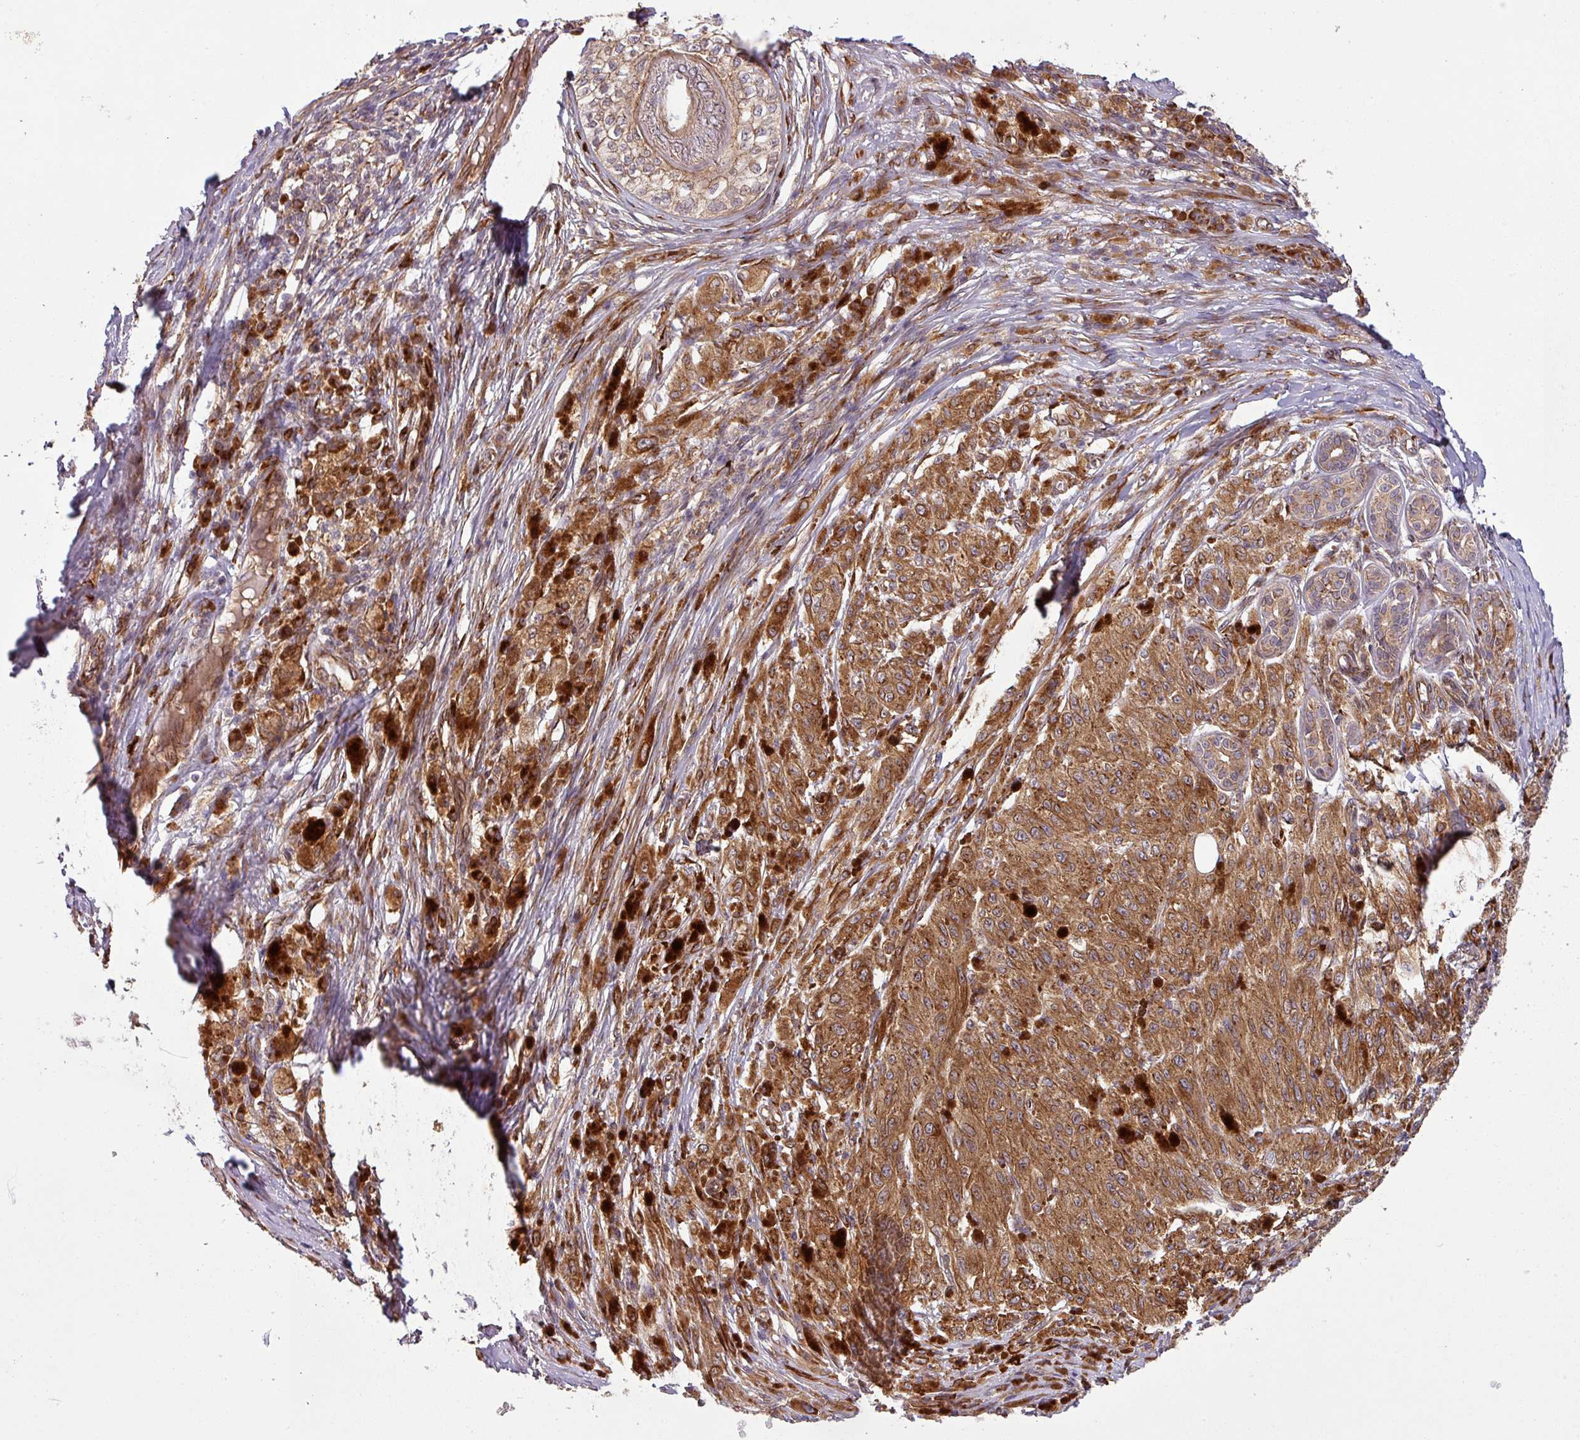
{"staining": {"intensity": "strong", "quantity": ">75%", "location": "cytoplasmic/membranous"}, "tissue": "melanoma", "cell_type": "Tumor cells", "image_type": "cancer", "snomed": [{"axis": "morphology", "description": "Malignant melanoma, NOS"}, {"axis": "topography", "description": "Skin"}], "caption": "High-magnification brightfield microscopy of malignant melanoma stained with DAB (3,3'-diaminobenzidine) (brown) and counterstained with hematoxylin (blue). tumor cells exhibit strong cytoplasmic/membranous positivity is identified in about>75% of cells.", "gene": "ART1", "patient": {"sex": "female", "age": 52}}